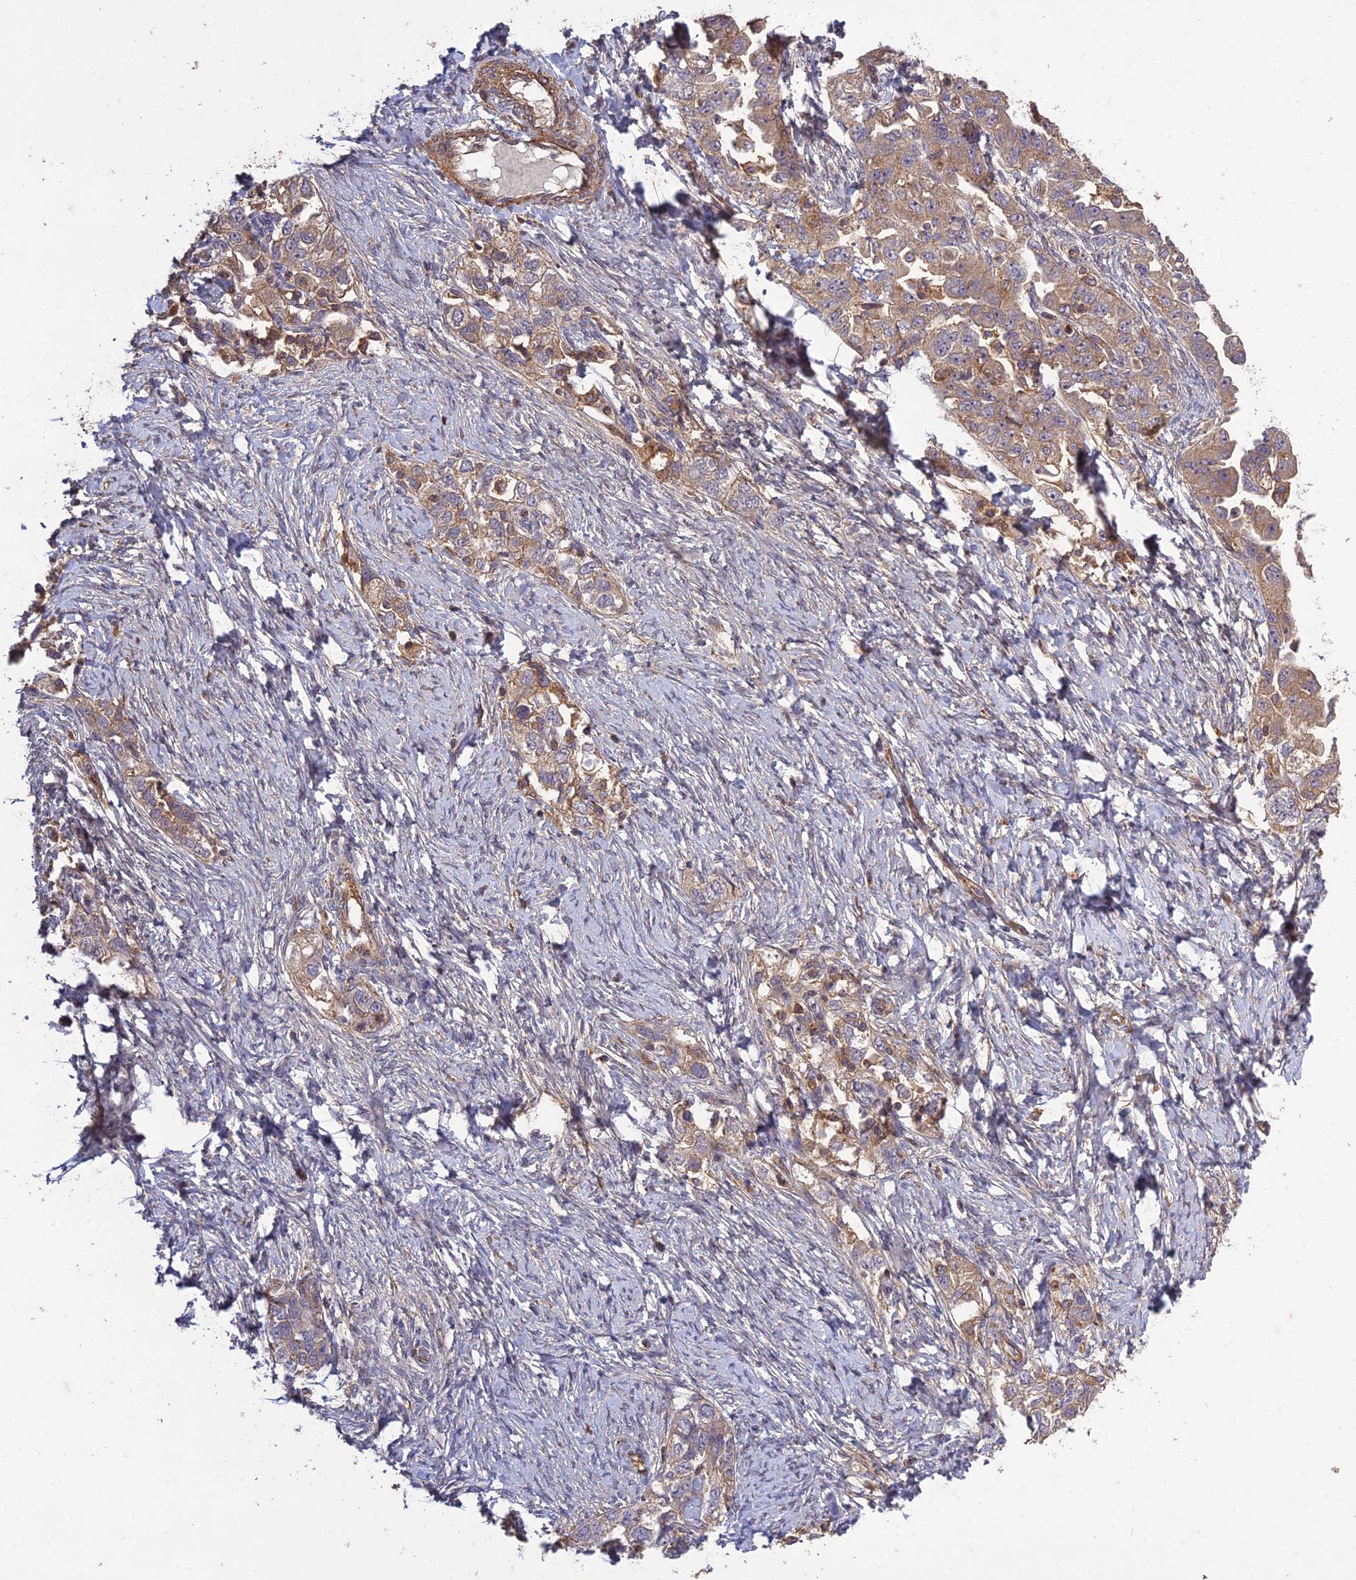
{"staining": {"intensity": "weak", "quantity": ">75%", "location": "cytoplasmic/membranous"}, "tissue": "ovarian cancer", "cell_type": "Tumor cells", "image_type": "cancer", "snomed": [{"axis": "morphology", "description": "Carcinoma, NOS"}, {"axis": "morphology", "description": "Cystadenocarcinoma, serous, NOS"}, {"axis": "topography", "description": "Ovary"}], "caption": "Ovarian serous cystadenocarcinoma stained with a brown dye demonstrates weak cytoplasmic/membranous positive positivity in about >75% of tumor cells.", "gene": "TMEM131L", "patient": {"sex": "female", "age": 69}}